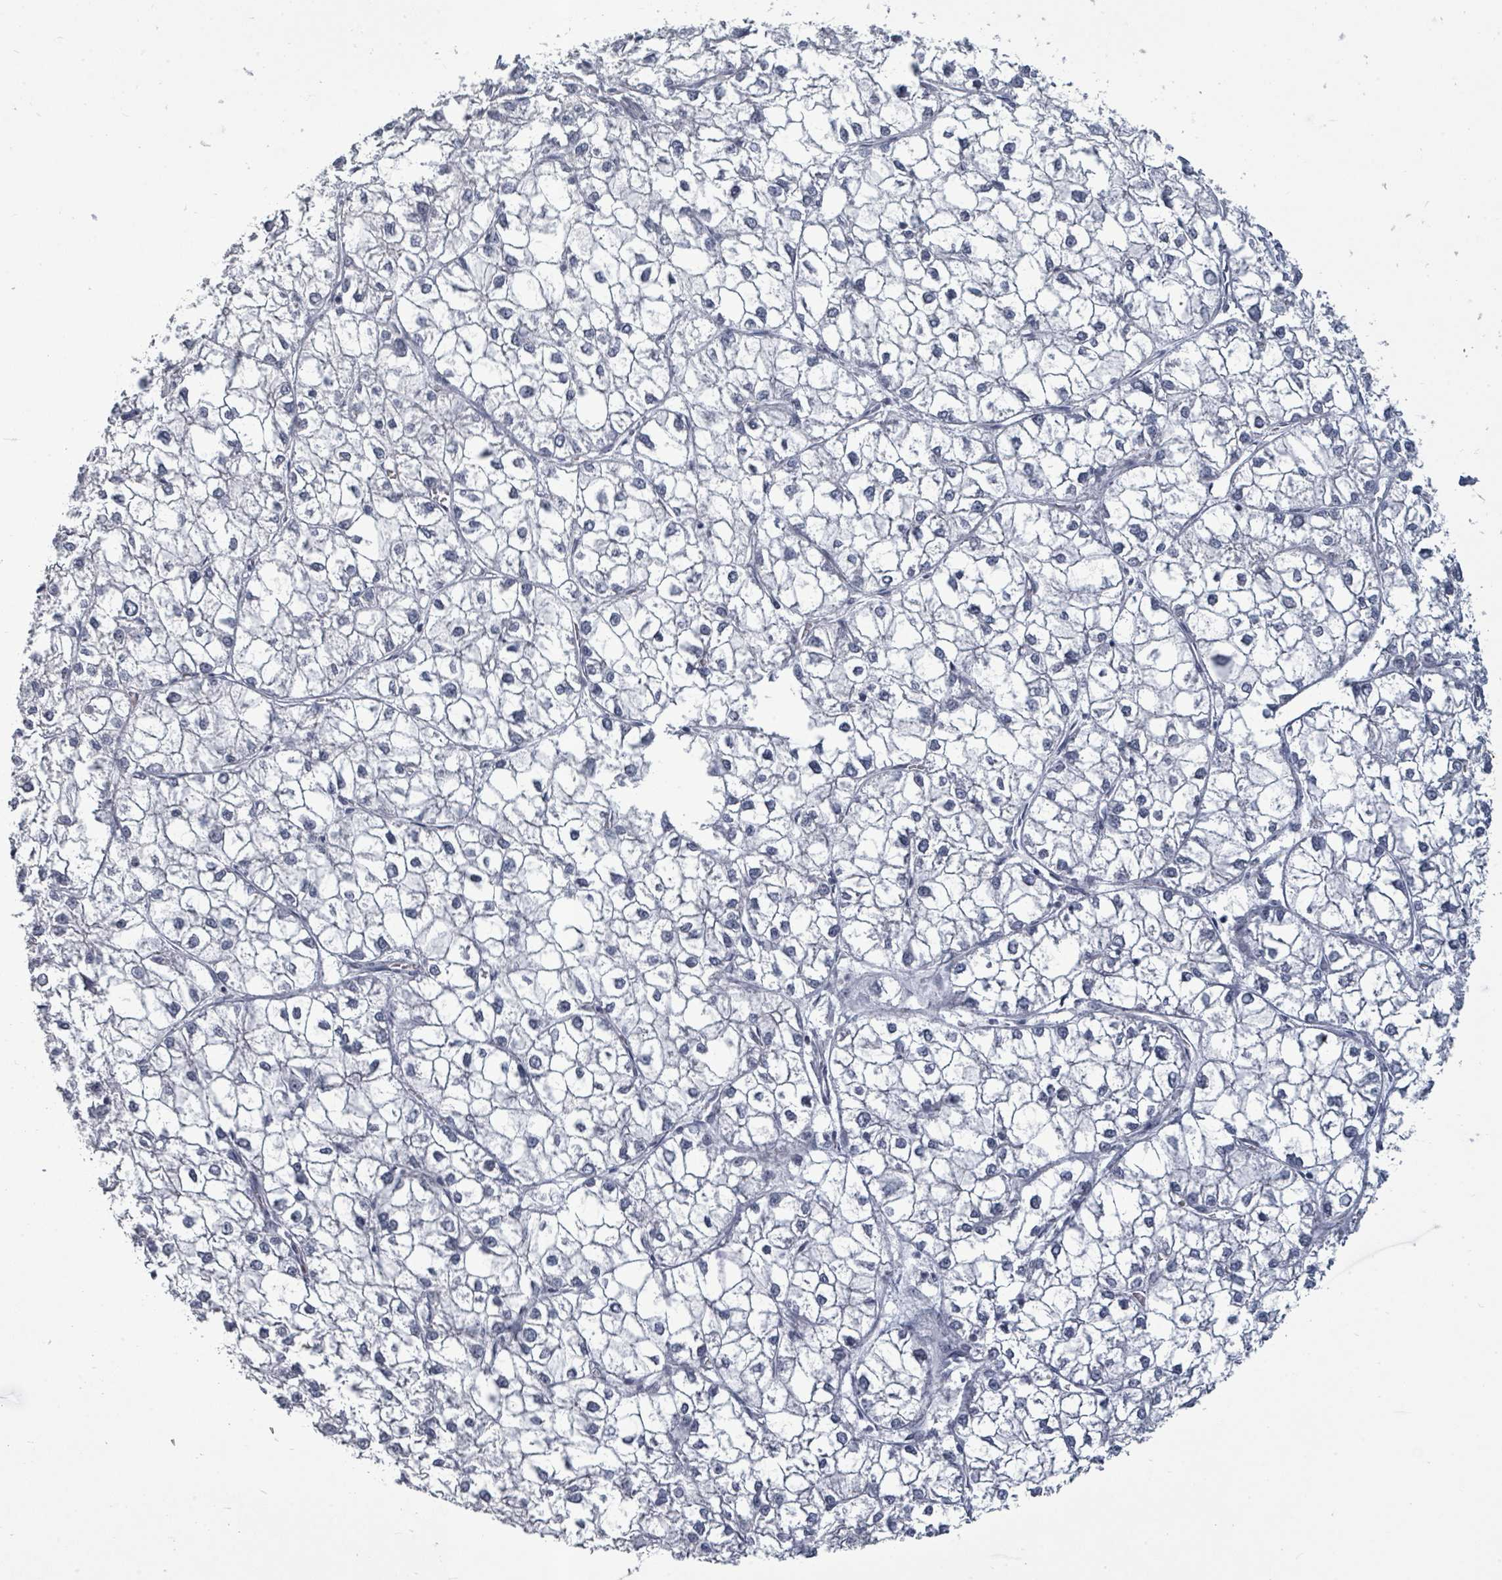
{"staining": {"intensity": "negative", "quantity": "none", "location": "none"}, "tissue": "liver cancer", "cell_type": "Tumor cells", "image_type": "cancer", "snomed": [{"axis": "morphology", "description": "Carcinoma, Hepatocellular, NOS"}, {"axis": "topography", "description": "Liver"}], "caption": "DAB immunohistochemical staining of liver cancer (hepatocellular carcinoma) displays no significant staining in tumor cells. The staining was performed using DAB to visualize the protein expression in brown, while the nuclei were stained in blue with hematoxylin (Magnification: 20x).", "gene": "PTPN20", "patient": {"sex": "female", "age": 43}}